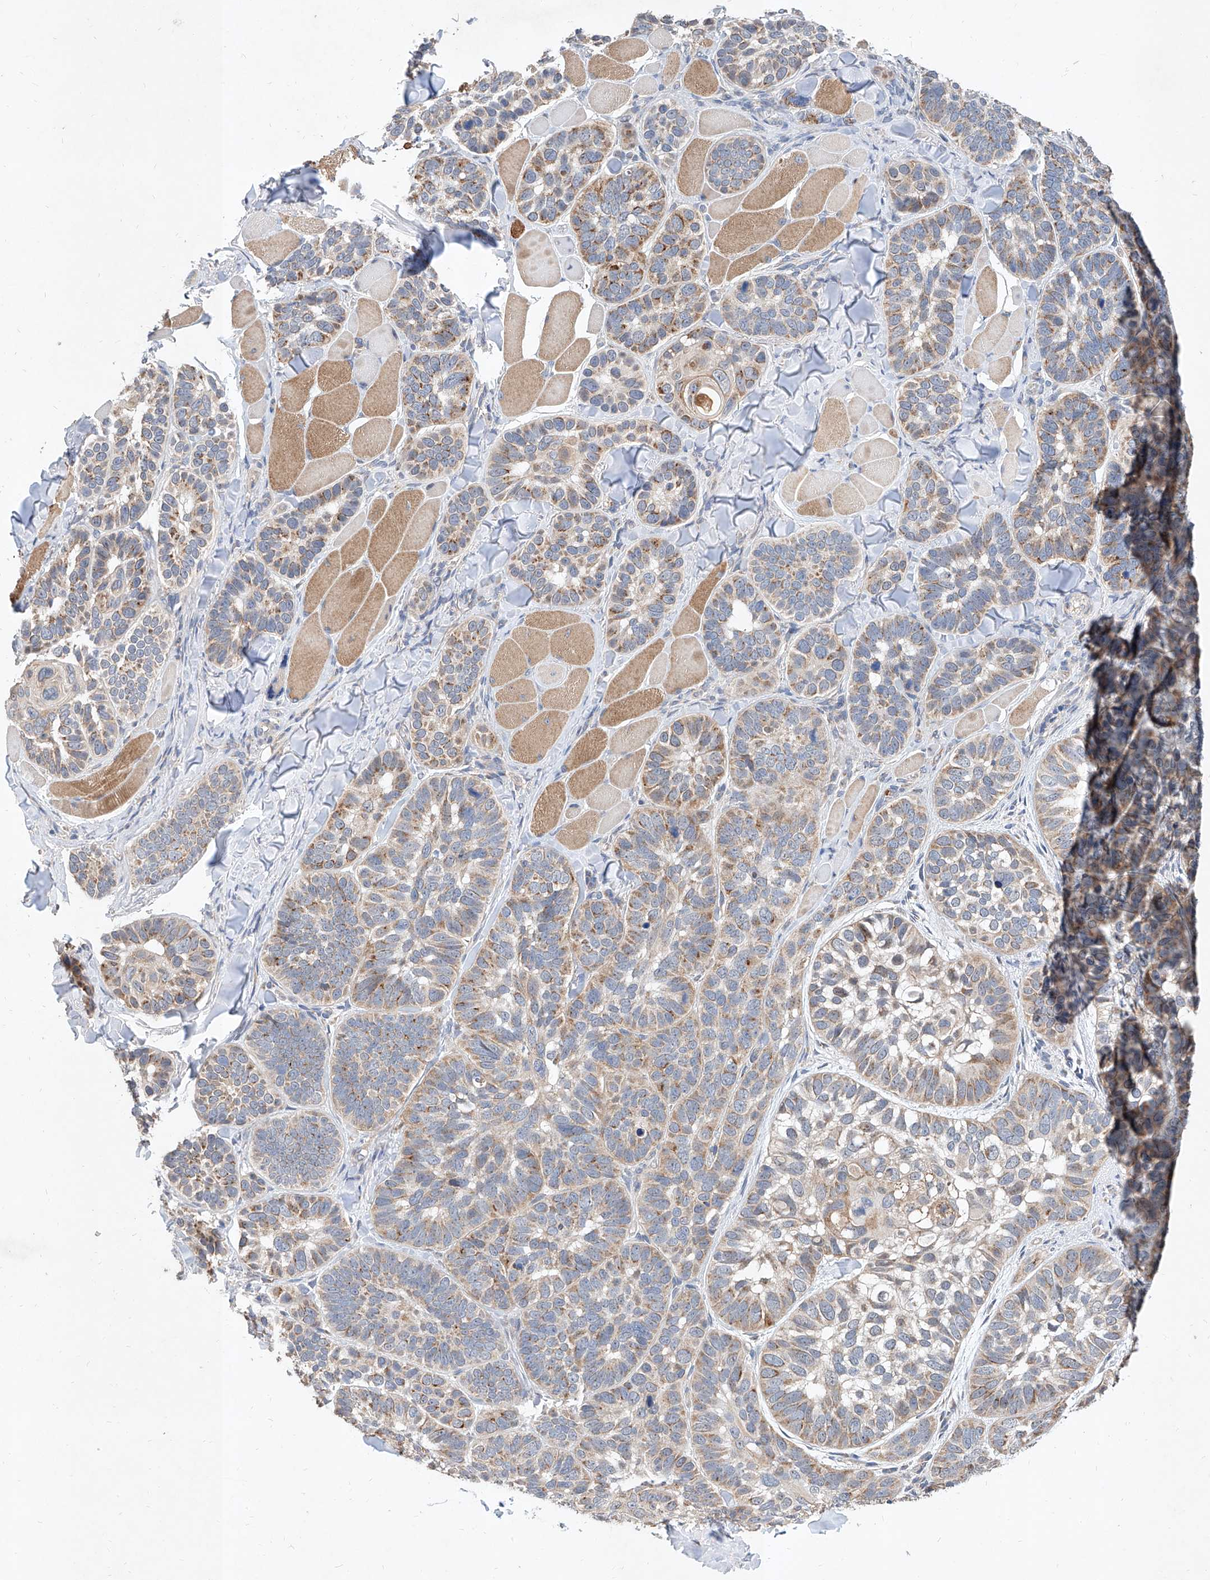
{"staining": {"intensity": "moderate", "quantity": ">75%", "location": "cytoplasmic/membranous"}, "tissue": "skin cancer", "cell_type": "Tumor cells", "image_type": "cancer", "snomed": [{"axis": "morphology", "description": "Basal cell carcinoma"}, {"axis": "topography", "description": "Skin"}], "caption": "There is medium levels of moderate cytoplasmic/membranous positivity in tumor cells of basal cell carcinoma (skin), as demonstrated by immunohistochemical staining (brown color).", "gene": "MFSD4B", "patient": {"sex": "male", "age": 62}}